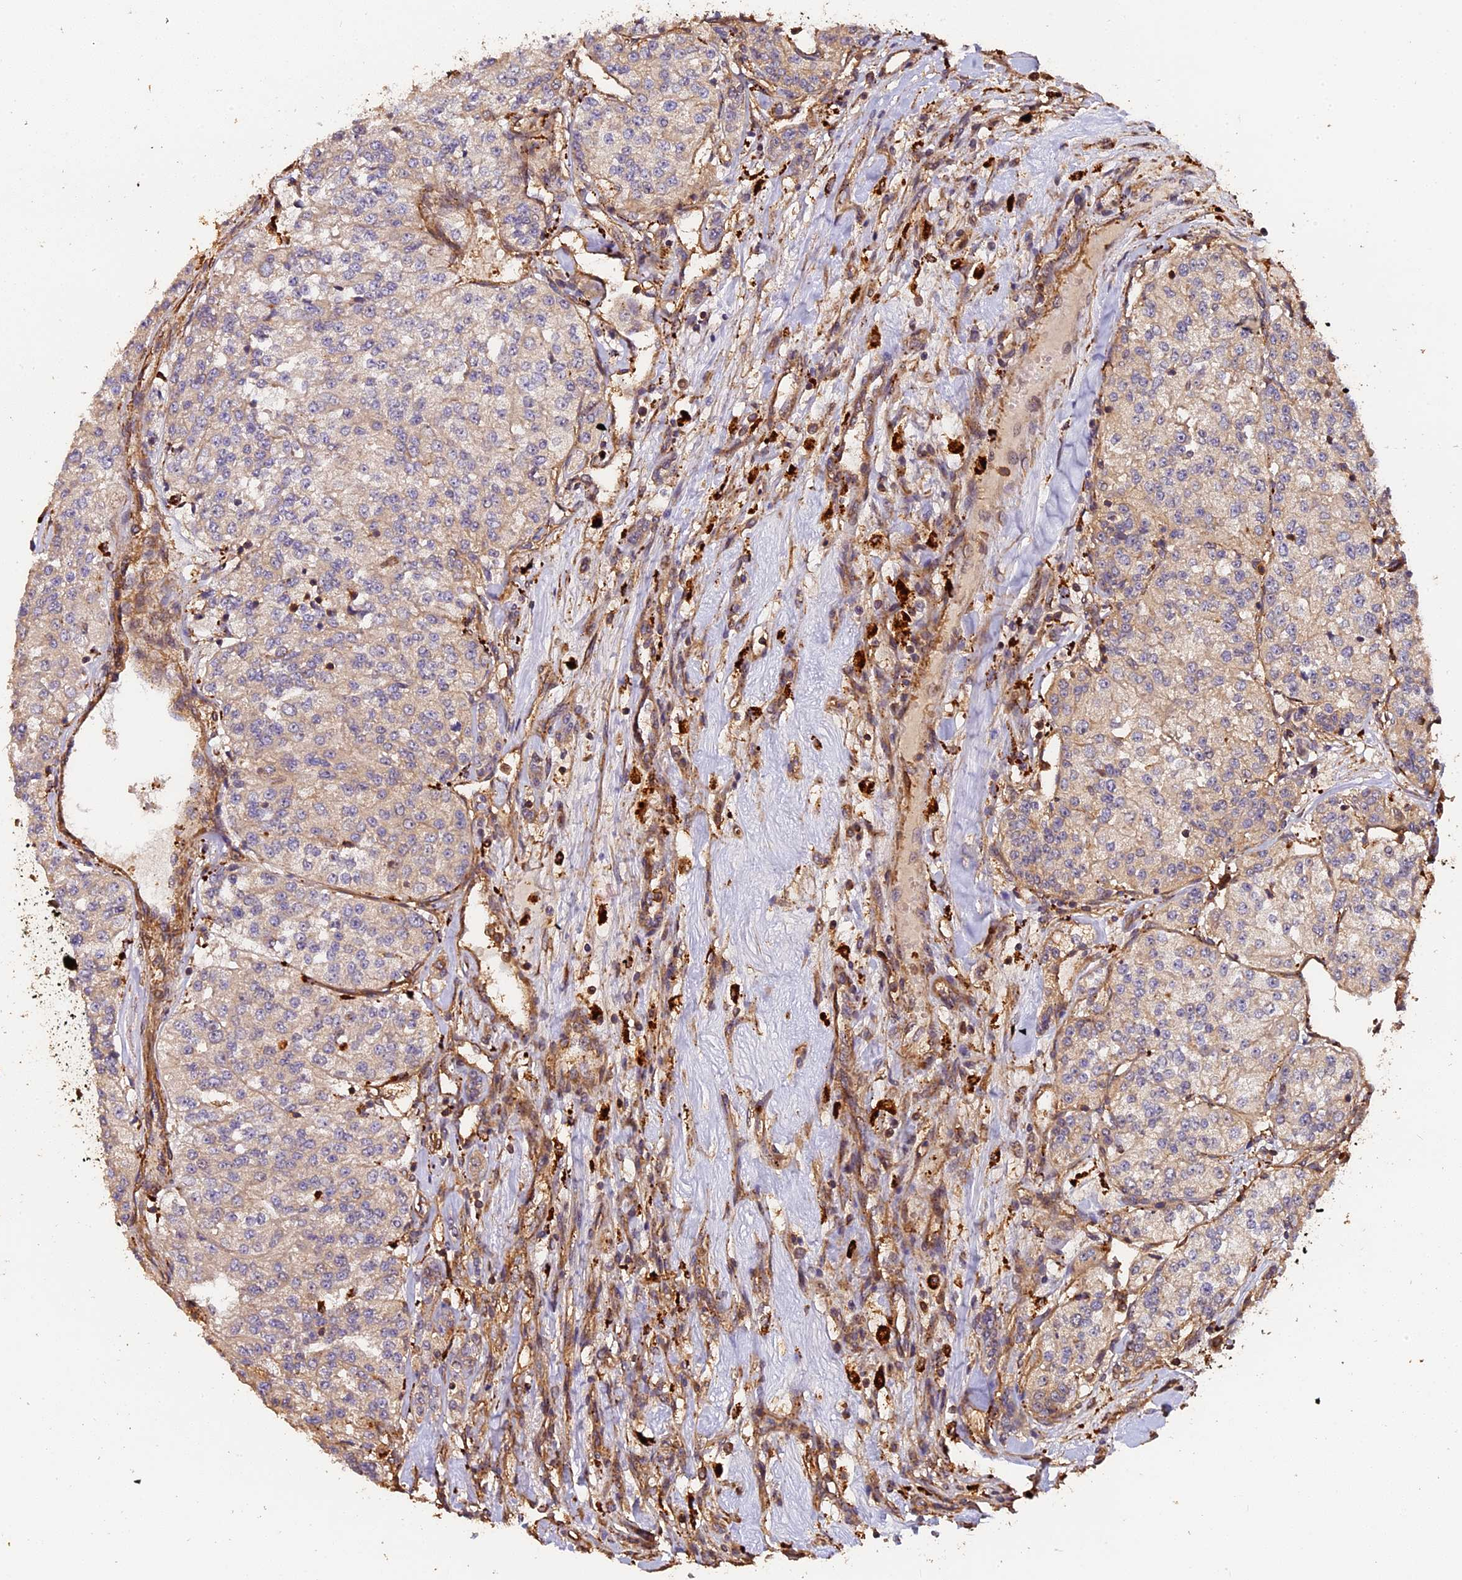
{"staining": {"intensity": "weak", "quantity": "<25%", "location": "cytoplasmic/membranous"}, "tissue": "renal cancer", "cell_type": "Tumor cells", "image_type": "cancer", "snomed": [{"axis": "morphology", "description": "Adenocarcinoma, NOS"}, {"axis": "topography", "description": "Kidney"}], "caption": "A photomicrograph of human renal cancer (adenocarcinoma) is negative for staining in tumor cells.", "gene": "MMP15", "patient": {"sex": "female", "age": 63}}